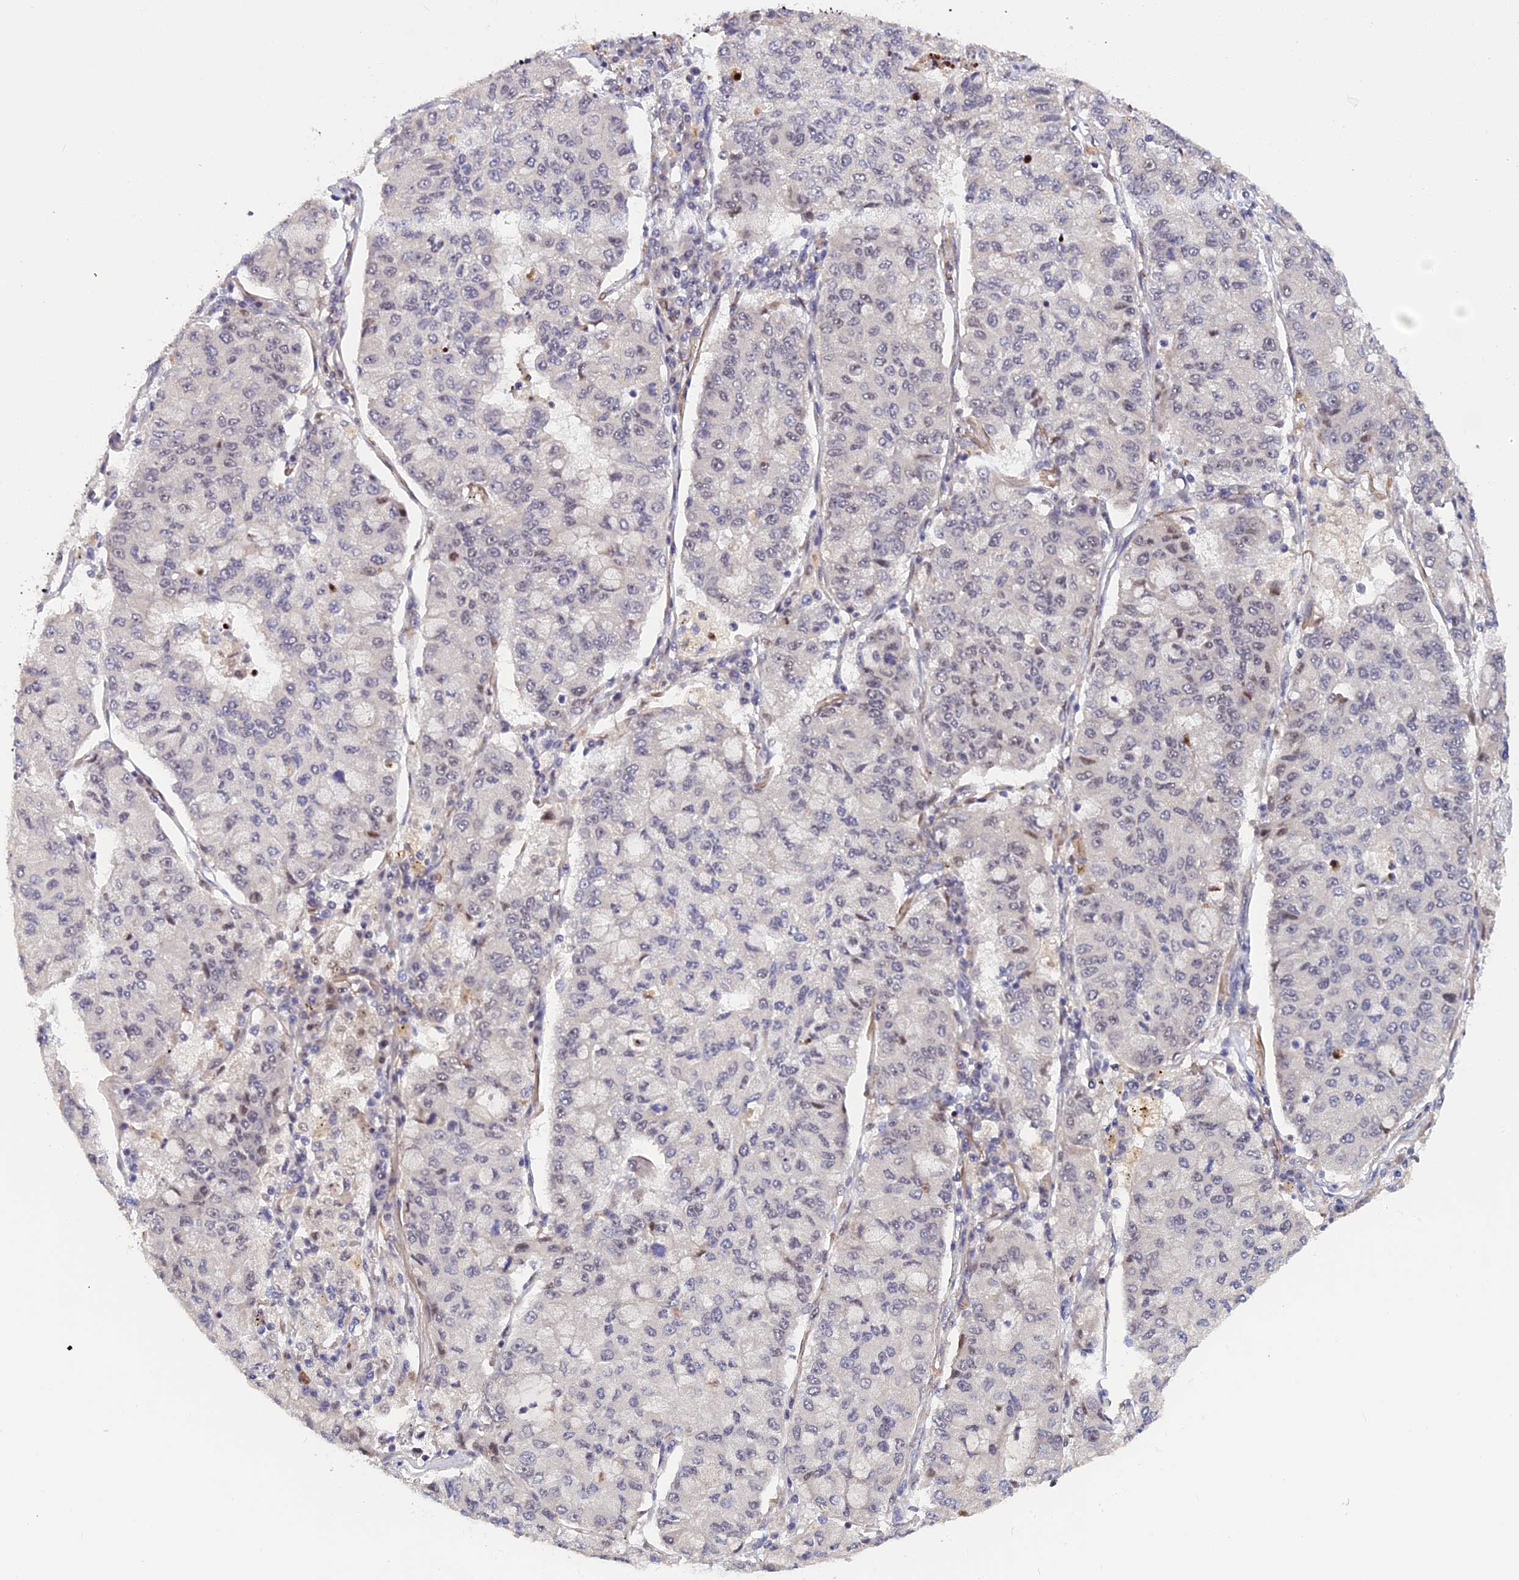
{"staining": {"intensity": "negative", "quantity": "none", "location": "none"}, "tissue": "lung cancer", "cell_type": "Tumor cells", "image_type": "cancer", "snomed": [{"axis": "morphology", "description": "Squamous cell carcinoma, NOS"}, {"axis": "topography", "description": "Lung"}], "caption": "Tumor cells show no significant protein positivity in squamous cell carcinoma (lung). (DAB (3,3'-diaminobenzidine) IHC, high magnification).", "gene": "POLR2C", "patient": {"sex": "male", "age": 74}}